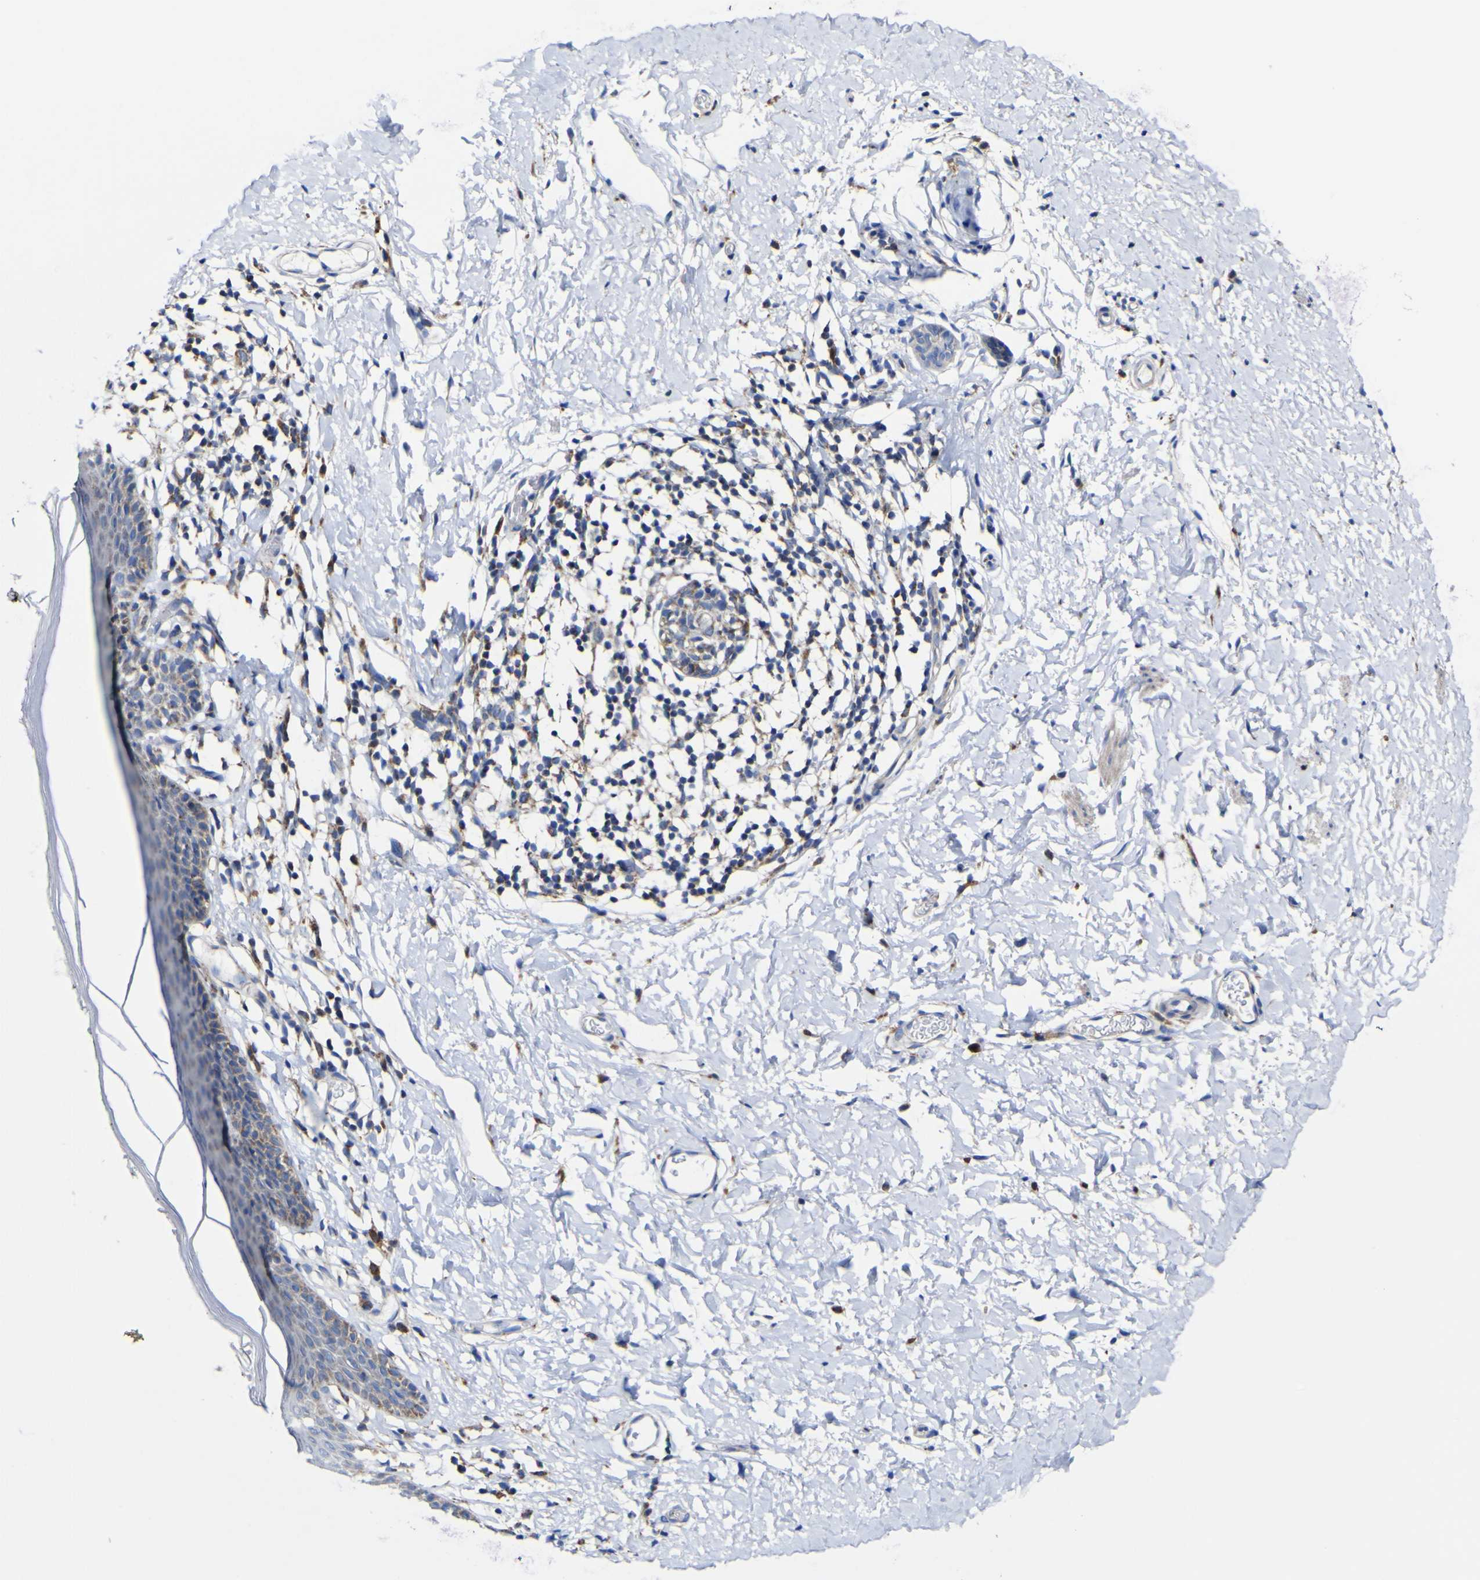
{"staining": {"intensity": "moderate", "quantity": "25%-75%", "location": "cytoplasmic/membranous"}, "tissue": "skin", "cell_type": "Epidermal cells", "image_type": "normal", "snomed": [{"axis": "morphology", "description": "Normal tissue, NOS"}, {"axis": "topography", "description": "Adipose tissue"}, {"axis": "topography", "description": "Vascular tissue"}, {"axis": "topography", "description": "Anal"}, {"axis": "topography", "description": "Peripheral nerve tissue"}], "caption": "Skin stained with a brown dye exhibits moderate cytoplasmic/membranous positive expression in approximately 25%-75% of epidermal cells.", "gene": "CCDC90B", "patient": {"sex": "female", "age": 54}}